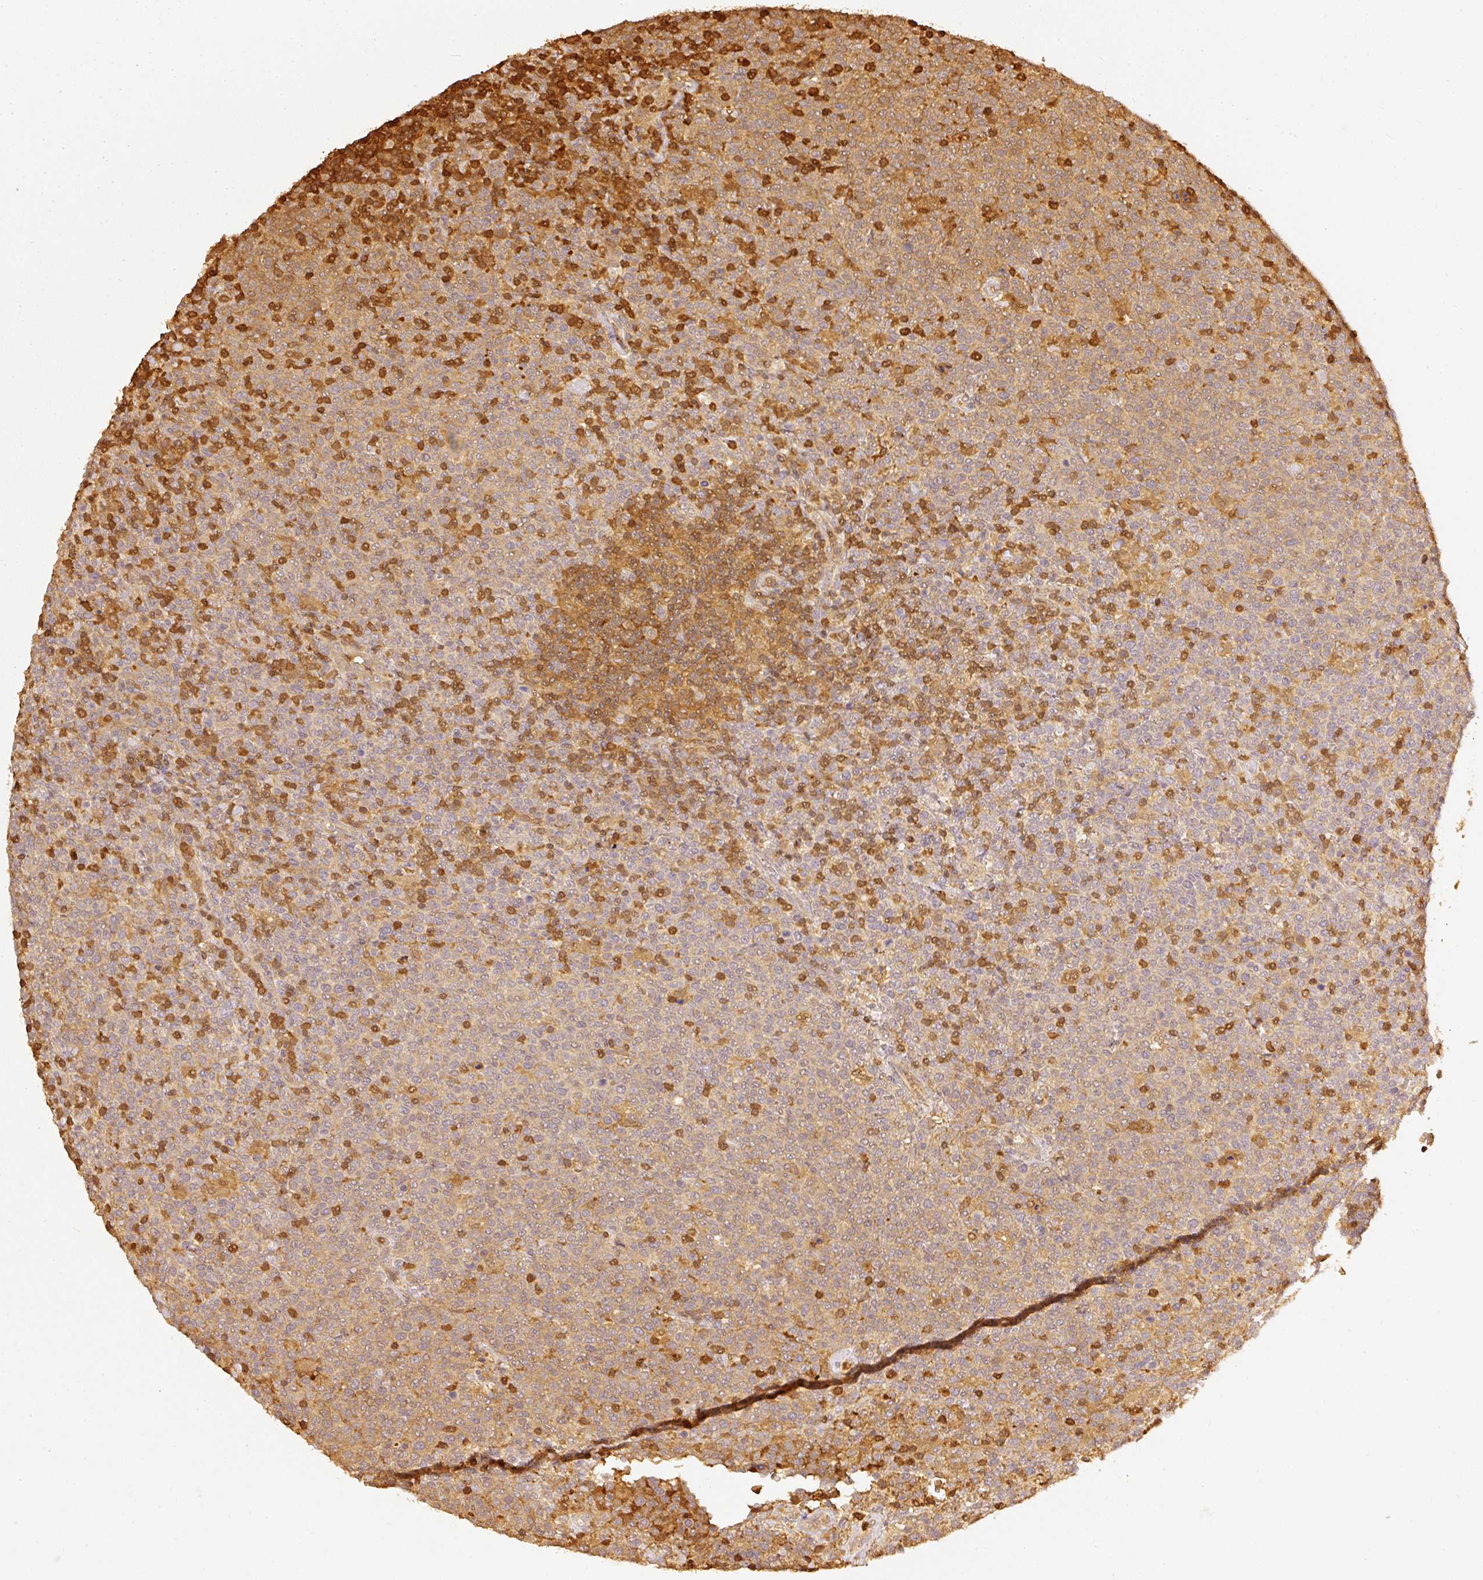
{"staining": {"intensity": "weak", "quantity": "<25%", "location": "cytoplasmic/membranous"}, "tissue": "lymphoma", "cell_type": "Tumor cells", "image_type": "cancer", "snomed": [{"axis": "morphology", "description": "Malignant lymphoma, non-Hodgkin's type, High grade"}, {"axis": "topography", "description": "Lymph node"}], "caption": "Tumor cells are negative for brown protein staining in lymphoma. The staining was performed using DAB (3,3'-diaminobenzidine) to visualize the protein expression in brown, while the nuclei were stained in blue with hematoxylin (Magnification: 20x).", "gene": "PFN1", "patient": {"sex": "male", "age": 61}}